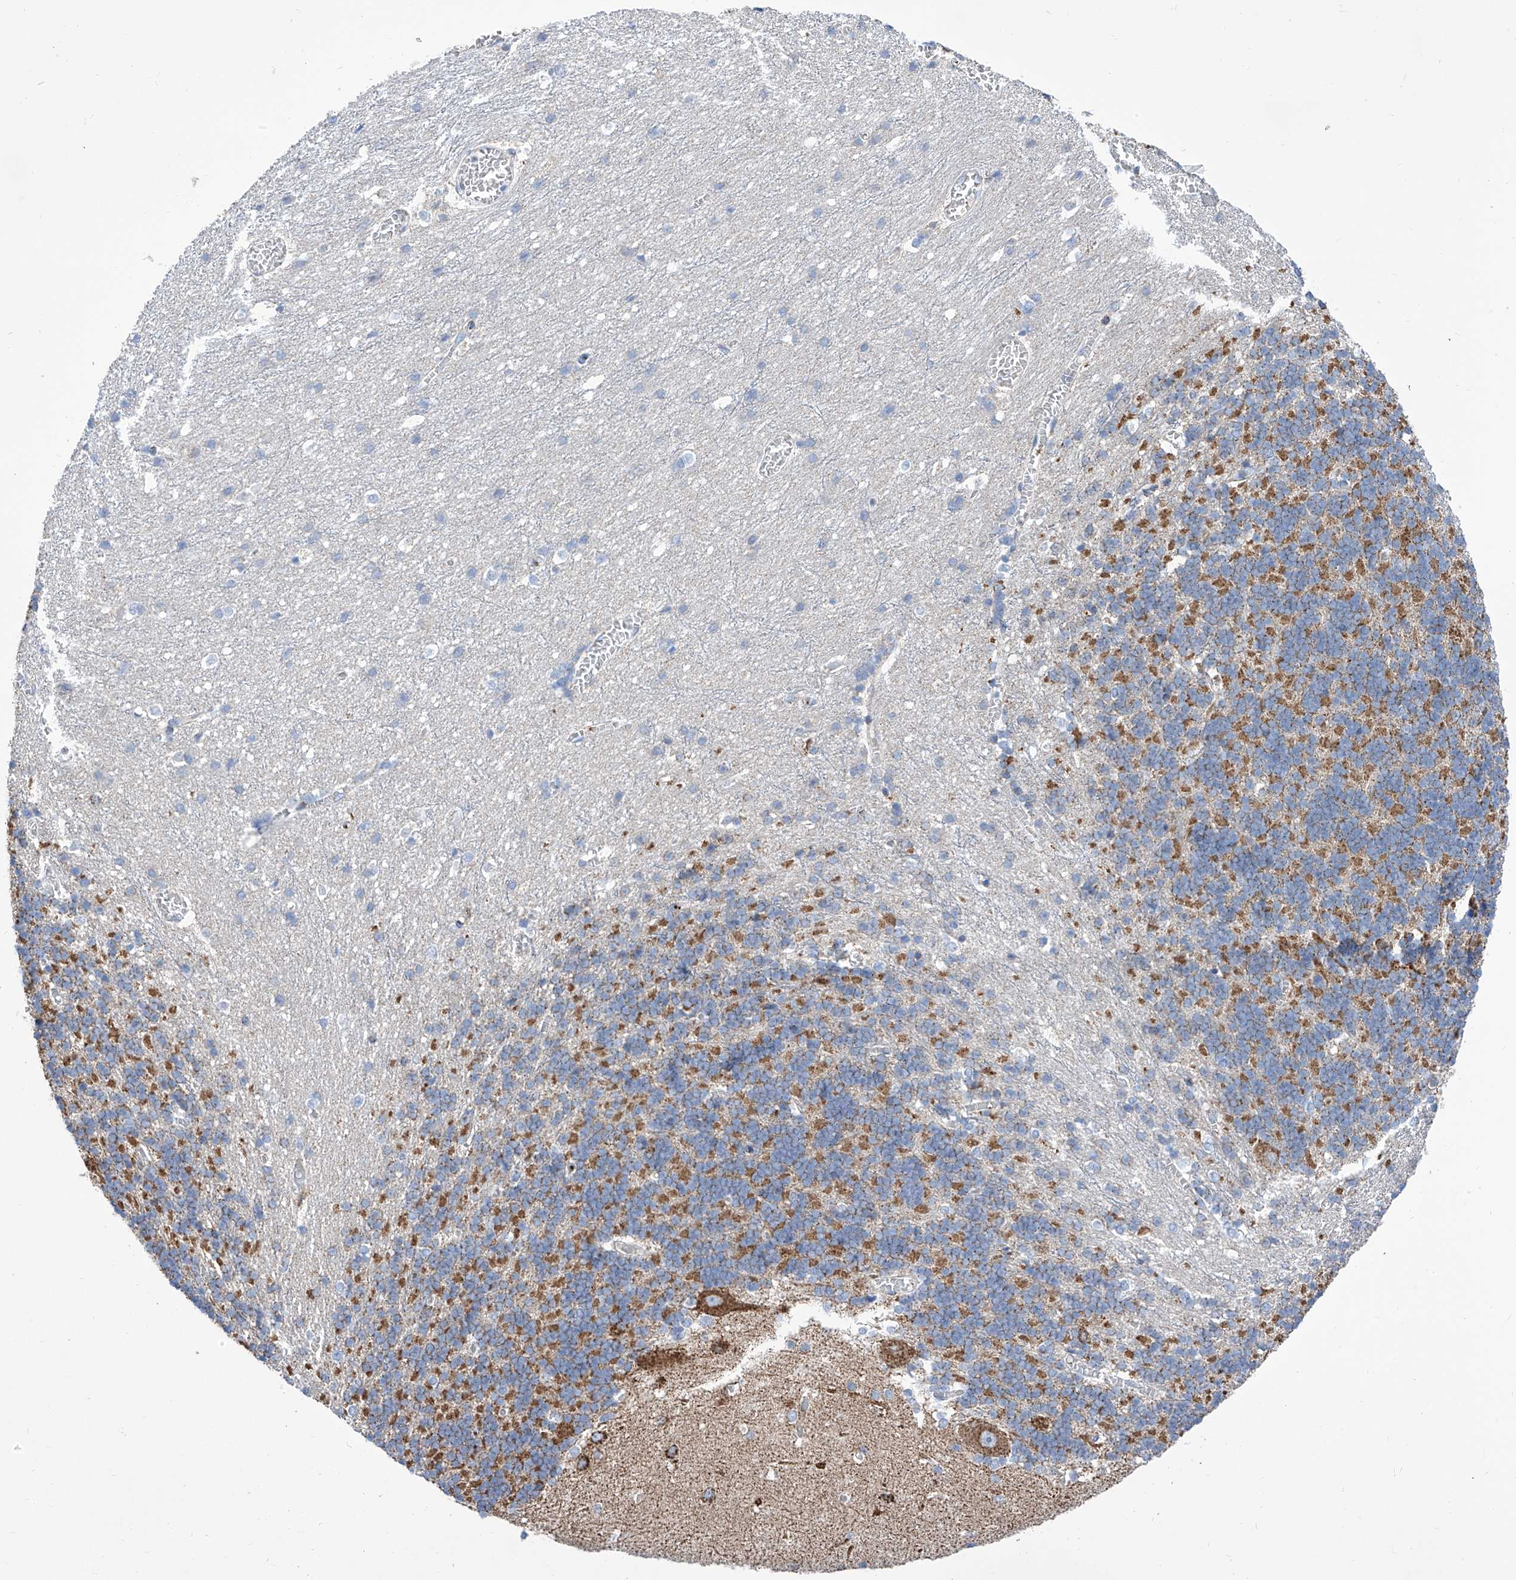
{"staining": {"intensity": "moderate", "quantity": "25%-75%", "location": "cytoplasmic/membranous"}, "tissue": "cerebellum", "cell_type": "Cells in granular layer", "image_type": "normal", "snomed": [{"axis": "morphology", "description": "Normal tissue, NOS"}, {"axis": "topography", "description": "Cerebellum"}], "caption": "This histopathology image reveals immunohistochemistry staining of normal human cerebellum, with medium moderate cytoplasmic/membranous positivity in approximately 25%-75% of cells in granular layer.", "gene": "SRBD1", "patient": {"sex": "male", "age": 37}}